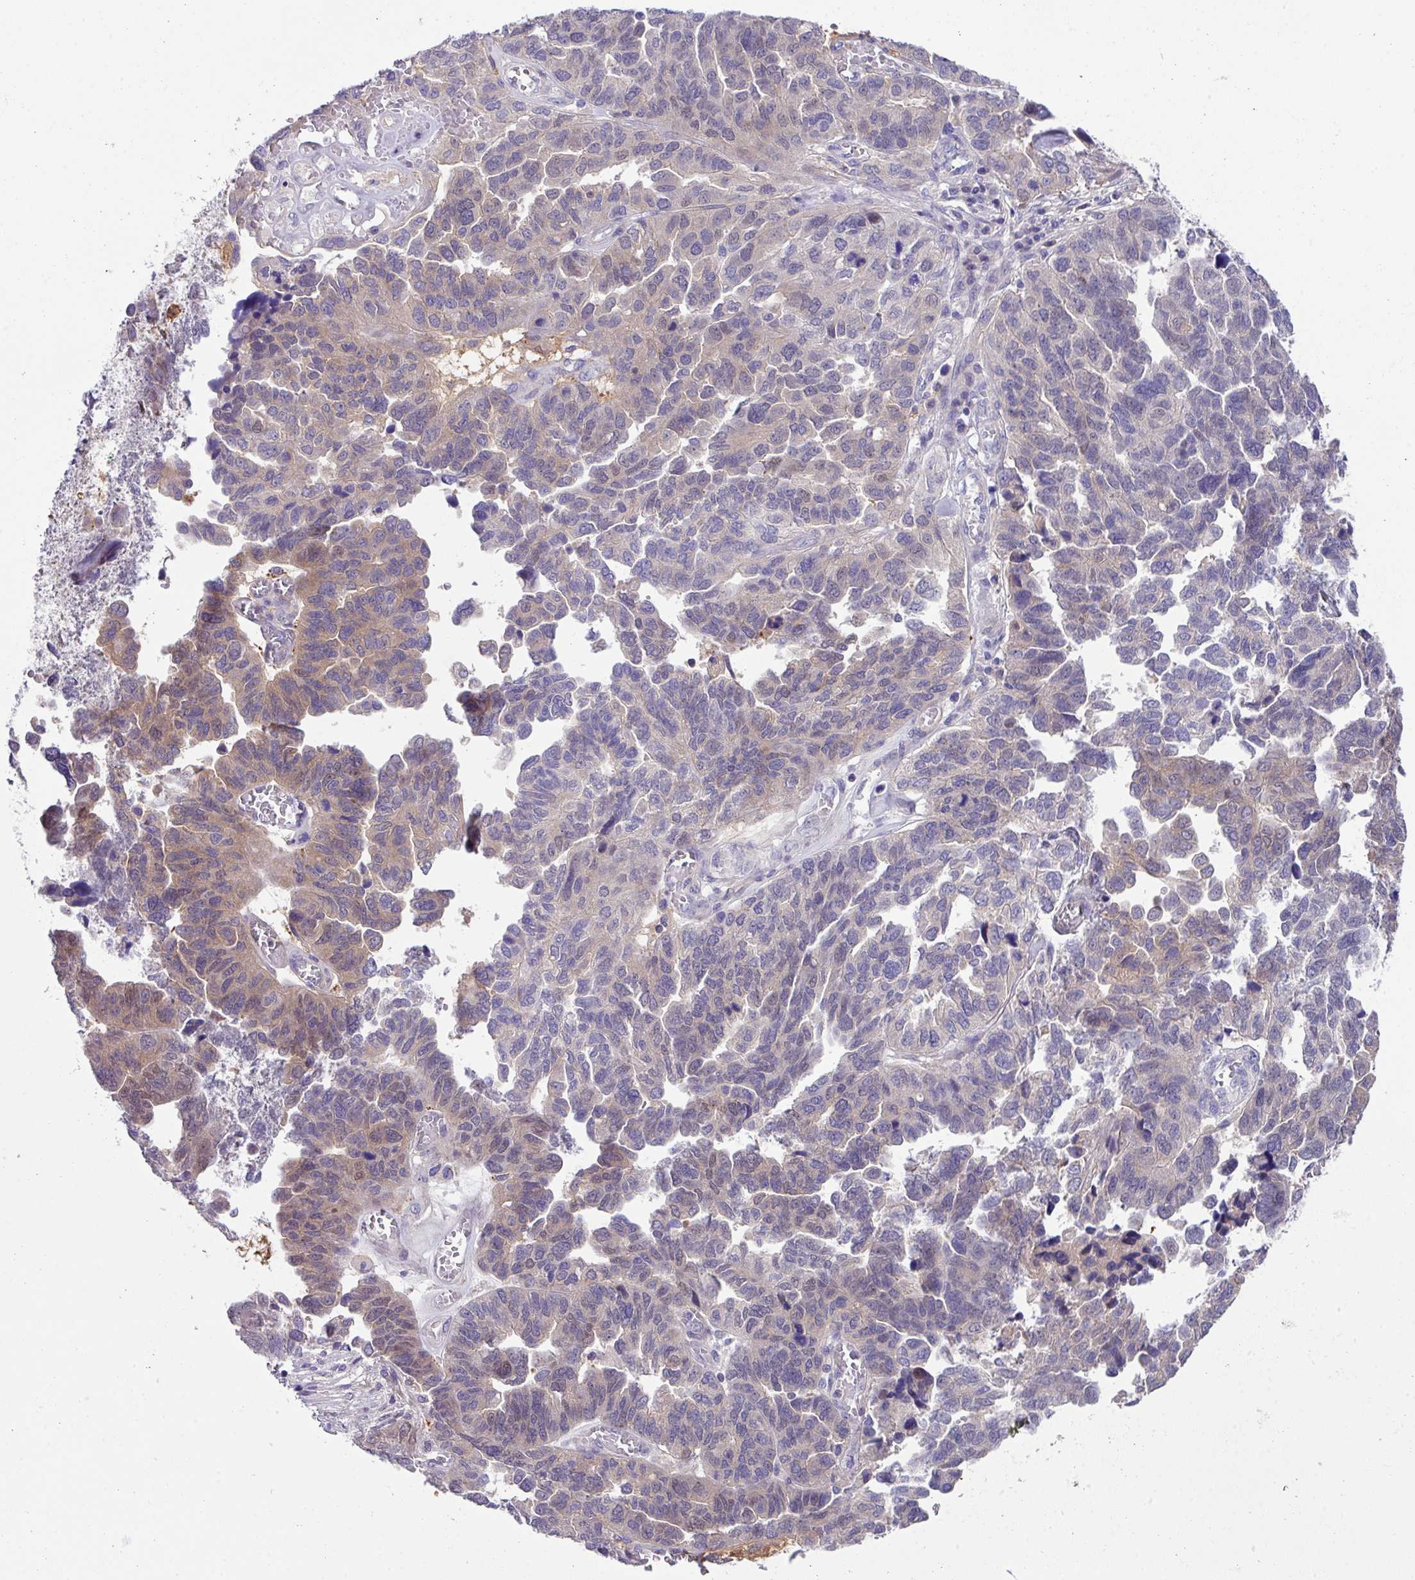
{"staining": {"intensity": "weak", "quantity": "<25%", "location": "cytoplasmic/membranous"}, "tissue": "ovarian cancer", "cell_type": "Tumor cells", "image_type": "cancer", "snomed": [{"axis": "morphology", "description": "Cystadenocarcinoma, serous, NOS"}, {"axis": "topography", "description": "Ovary"}], "caption": "A high-resolution micrograph shows immunohistochemistry staining of ovarian cancer, which displays no significant positivity in tumor cells. Nuclei are stained in blue.", "gene": "DNAL1", "patient": {"sex": "female", "age": 64}}